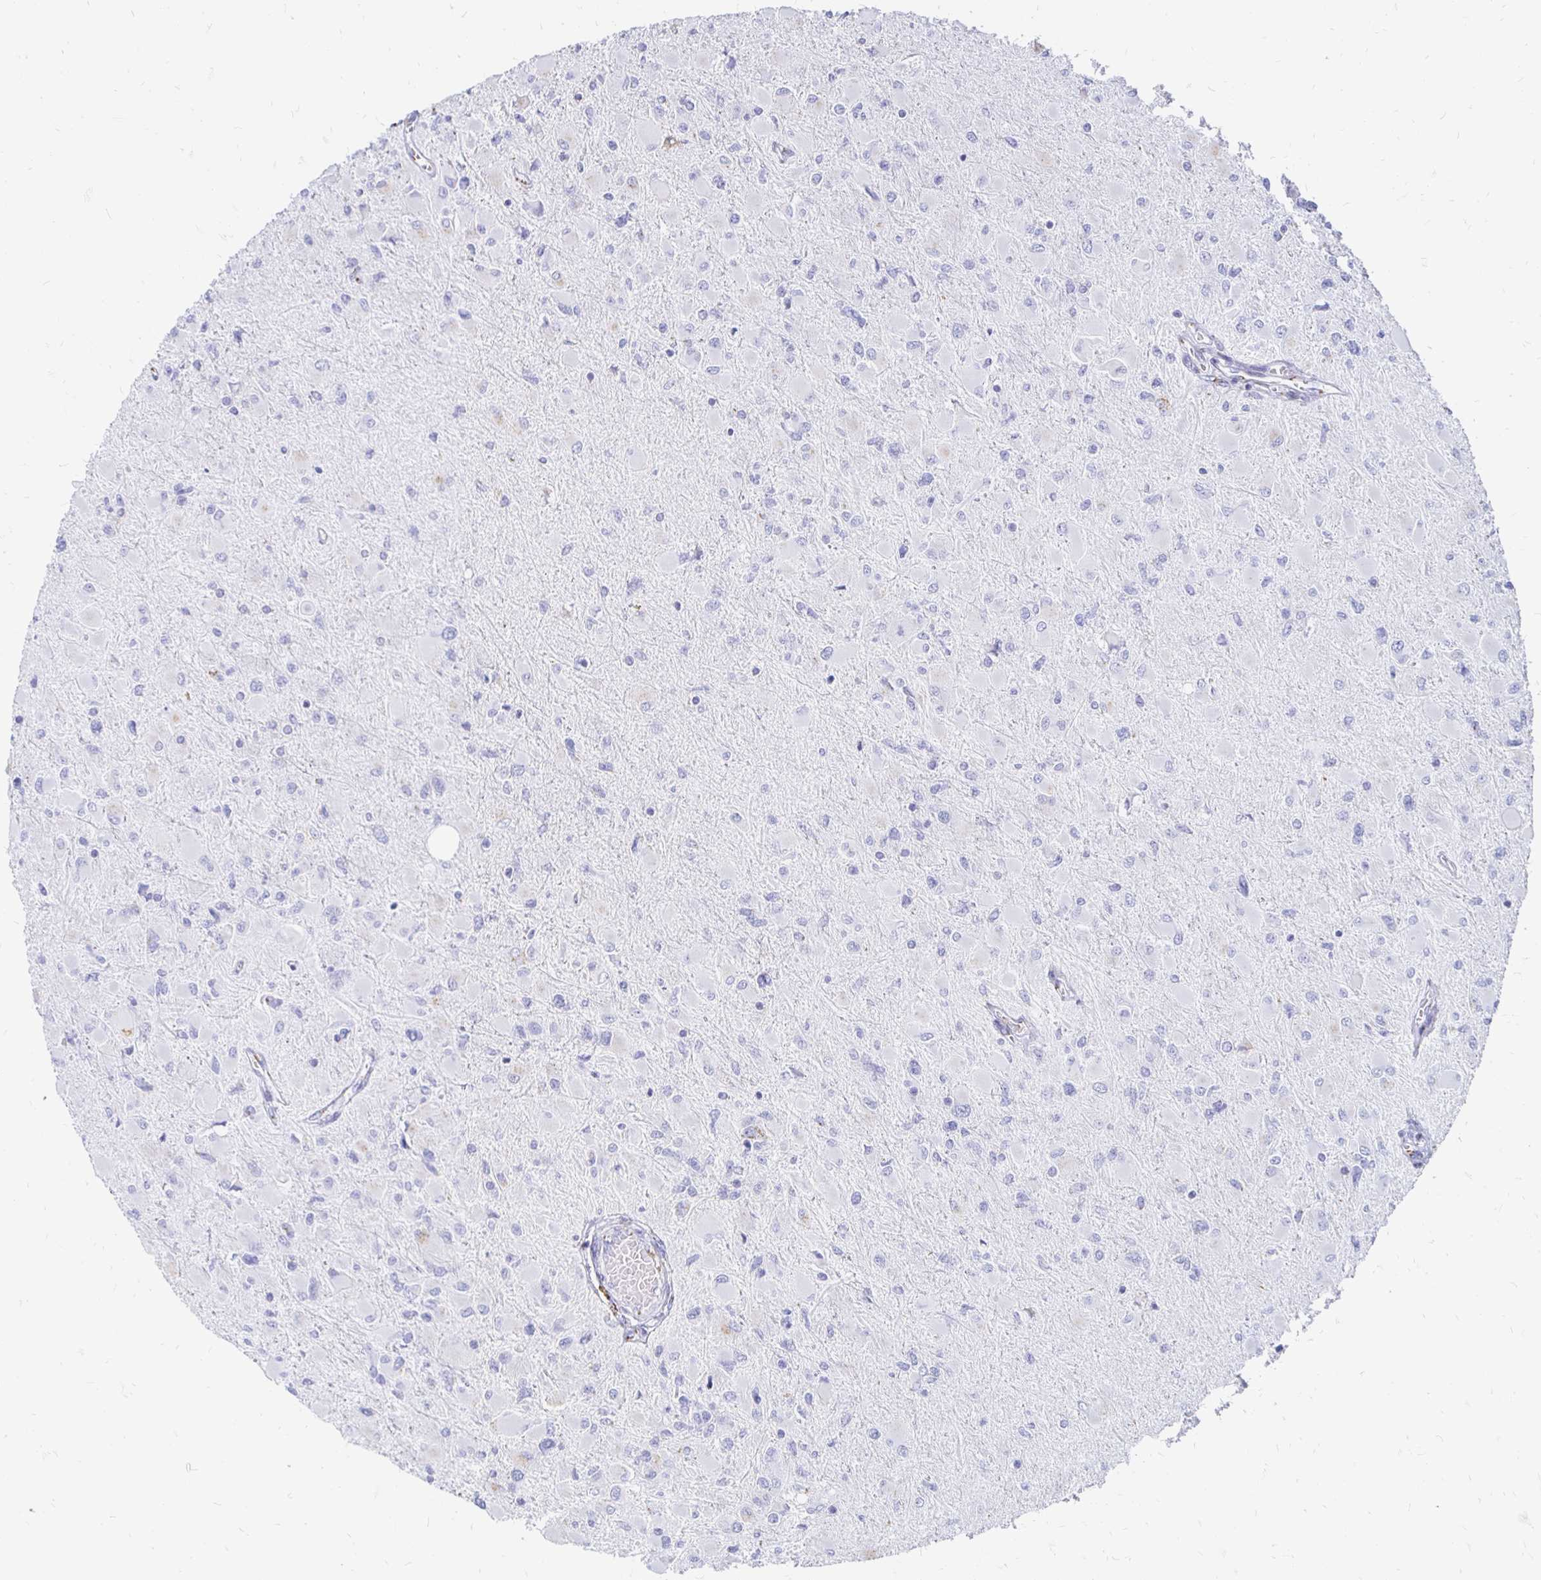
{"staining": {"intensity": "negative", "quantity": "none", "location": "none"}, "tissue": "glioma", "cell_type": "Tumor cells", "image_type": "cancer", "snomed": [{"axis": "morphology", "description": "Glioma, malignant, High grade"}, {"axis": "topography", "description": "Cerebral cortex"}], "caption": "High magnification brightfield microscopy of glioma stained with DAB (3,3'-diaminobenzidine) (brown) and counterstained with hematoxylin (blue): tumor cells show no significant staining. (IHC, brightfield microscopy, high magnification).", "gene": "PAGE4", "patient": {"sex": "female", "age": 36}}